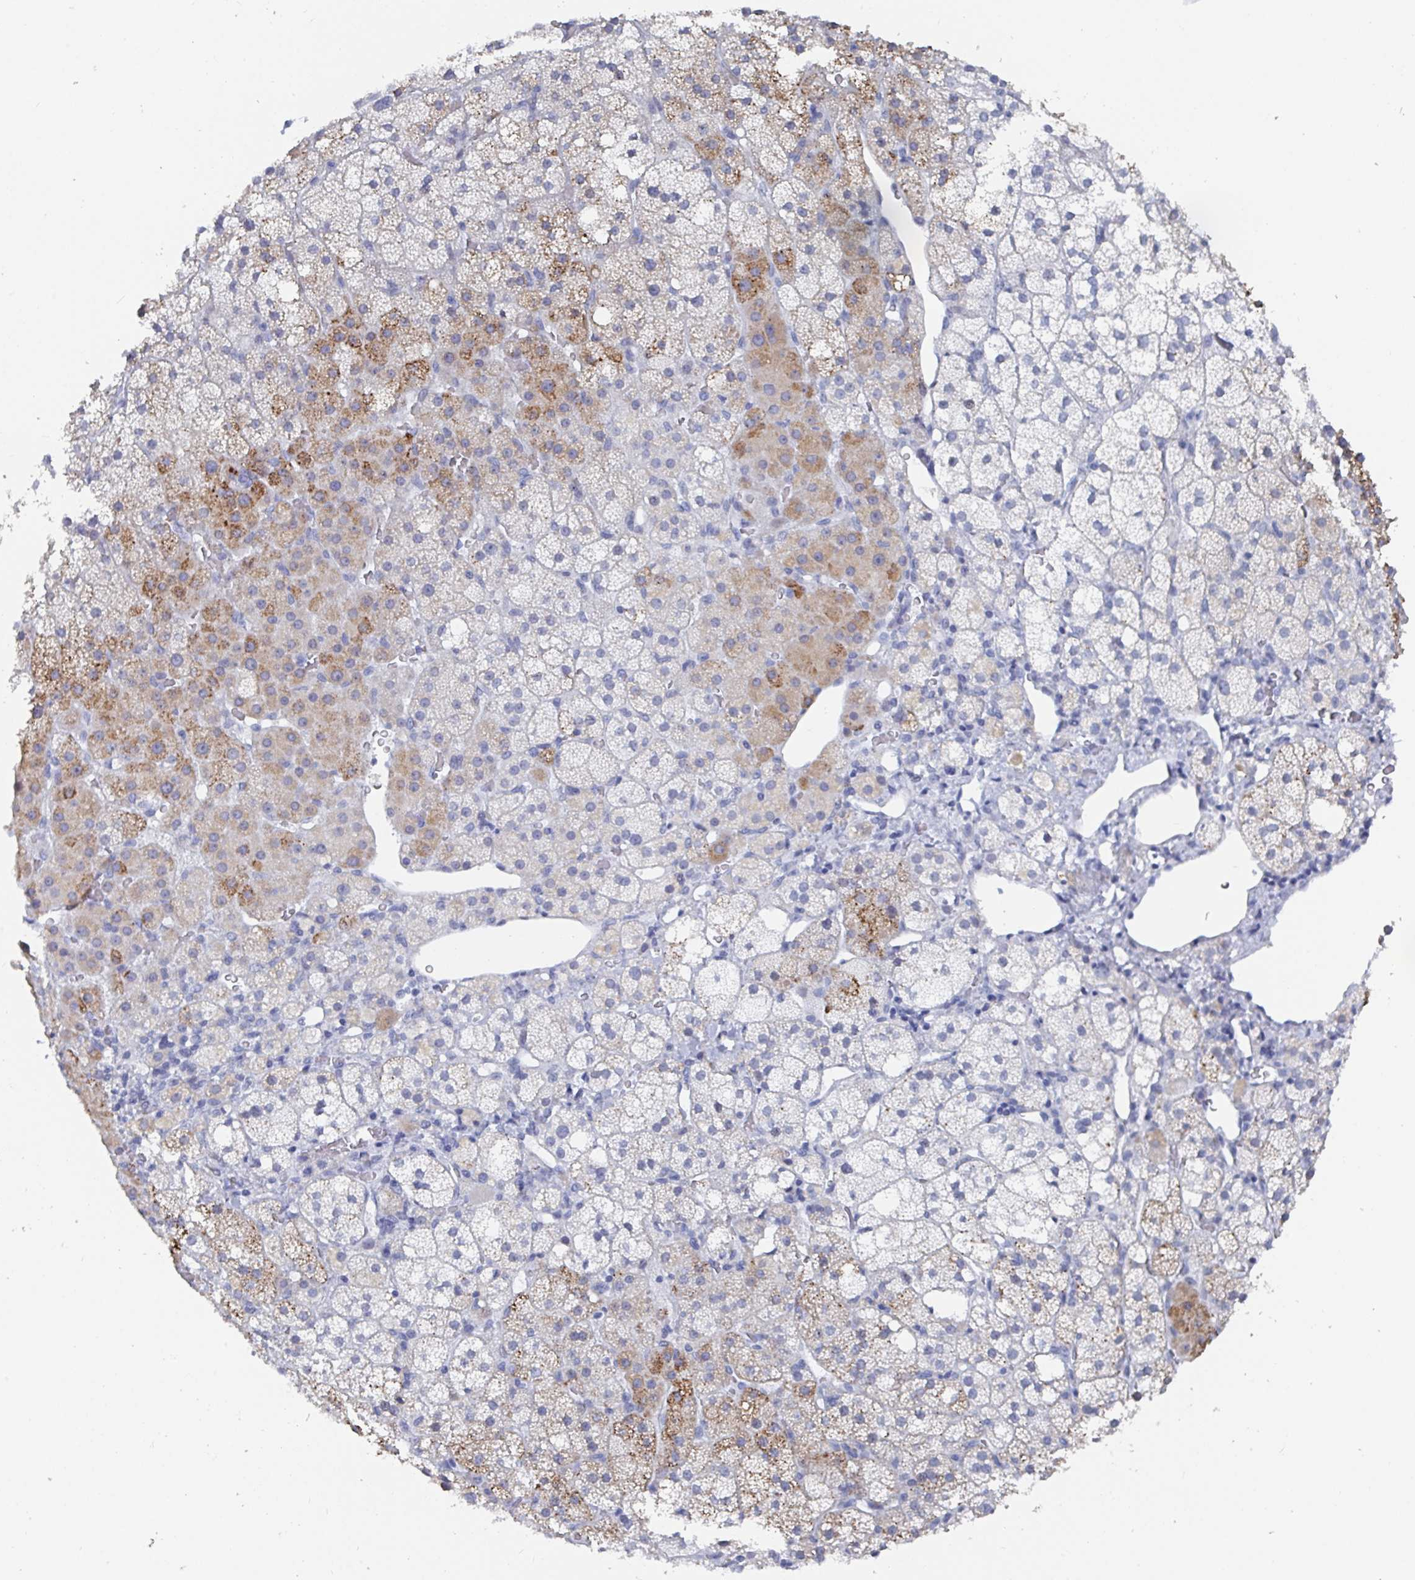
{"staining": {"intensity": "moderate", "quantity": "25%-75%", "location": "cytoplasmic/membranous"}, "tissue": "adrenal gland", "cell_type": "Glandular cells", "image_type": "normal", "snomed": [{"axis": "morphology", "description": "Normal tissue, NOS"}, {"axis": "topography", "description": "Adrenal gland"}], "caption": "The micrograph exhibits immunohistochemical staining of normal adrenal gland. There is moderate cytoplasmic/membranous staining is identified in about 25%-75% of glandular cells.", "gene": "CAMKV", "patient": {"sex": "male", "age": 53}}